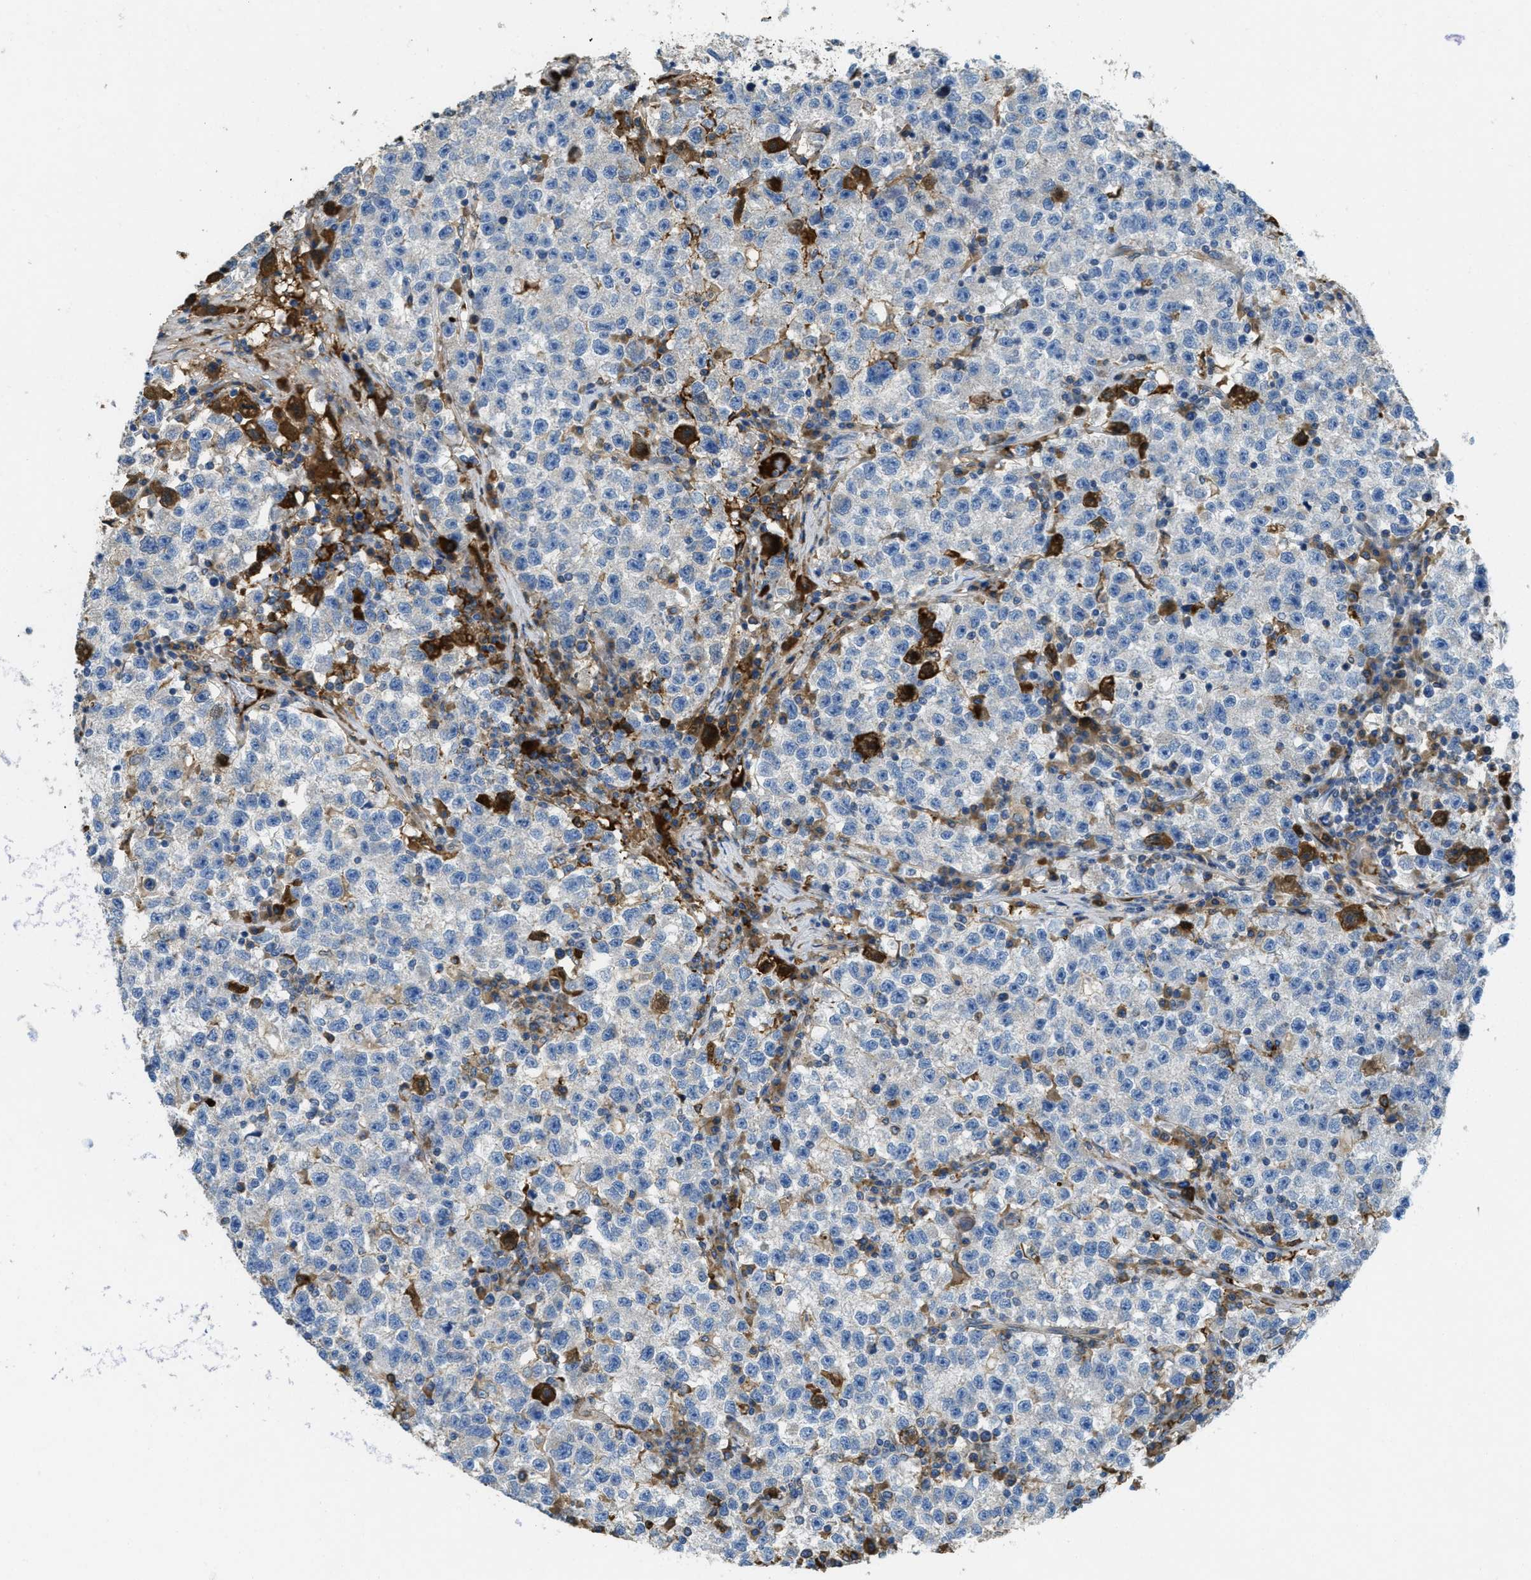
{"staining": {"intensity": "negative", "quantity": "none", "location": "none"}, "tissue": "testis cancer", "cell_type": "Tumor cells", "image_type": "cancer", "snomed": [{"axis": "morphology", "description": "Seminoma, NOS"}, {"axis": "topography", "description": "Testis"}], "caption": "This is an IHC photomicrograph of testis seminoma. There is no expression in tumor cells.", "gene": "MPDU1", "patient": {"sex": "male", "age": 22}}